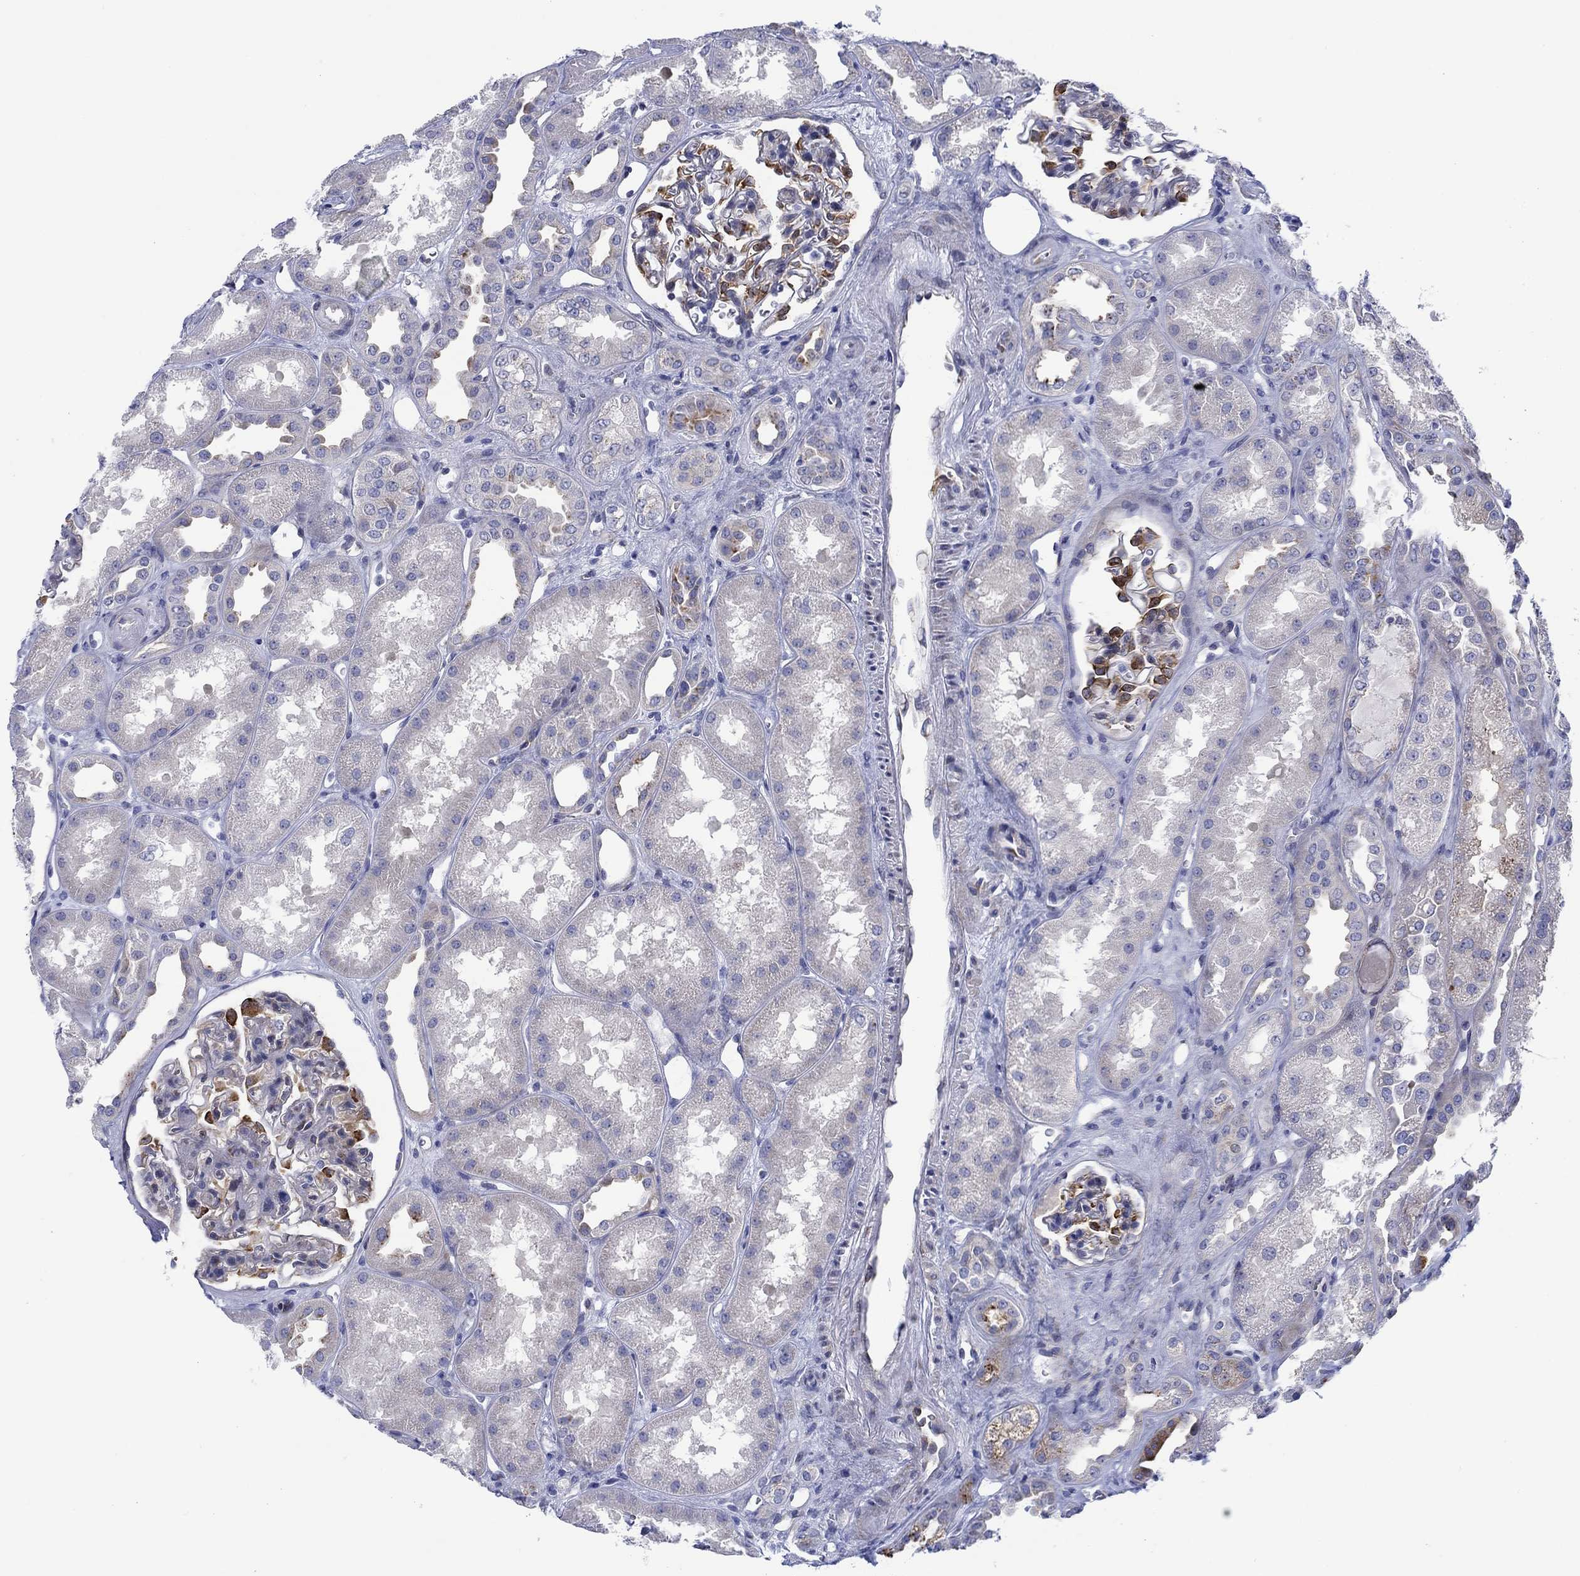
{"staining": {"intensity": "strong", "quantity": "<25%", "location": "cytoplasmic/membranous"}, "tissue": "kidney", "cell_type": "Cells in glomeruli", "image_type": "normal", "snomed": [{"axis": "morphology", "description": "Normal tissue, NOS"}, {"axis": "topography", "description": "Kidney"}], "caption": "A histopathology image of human kidney stained for a protein displays strong cytoplasmic/membranous brown staining in cells in glomeruli. The staining was performed using DAB to visualize the protein expression in brown, while the nuclei were stained in blue with hematoxylin (Magnification: 20x).", "gene": "SVEP1", "patient": {"sex": "male", "age": 61}}